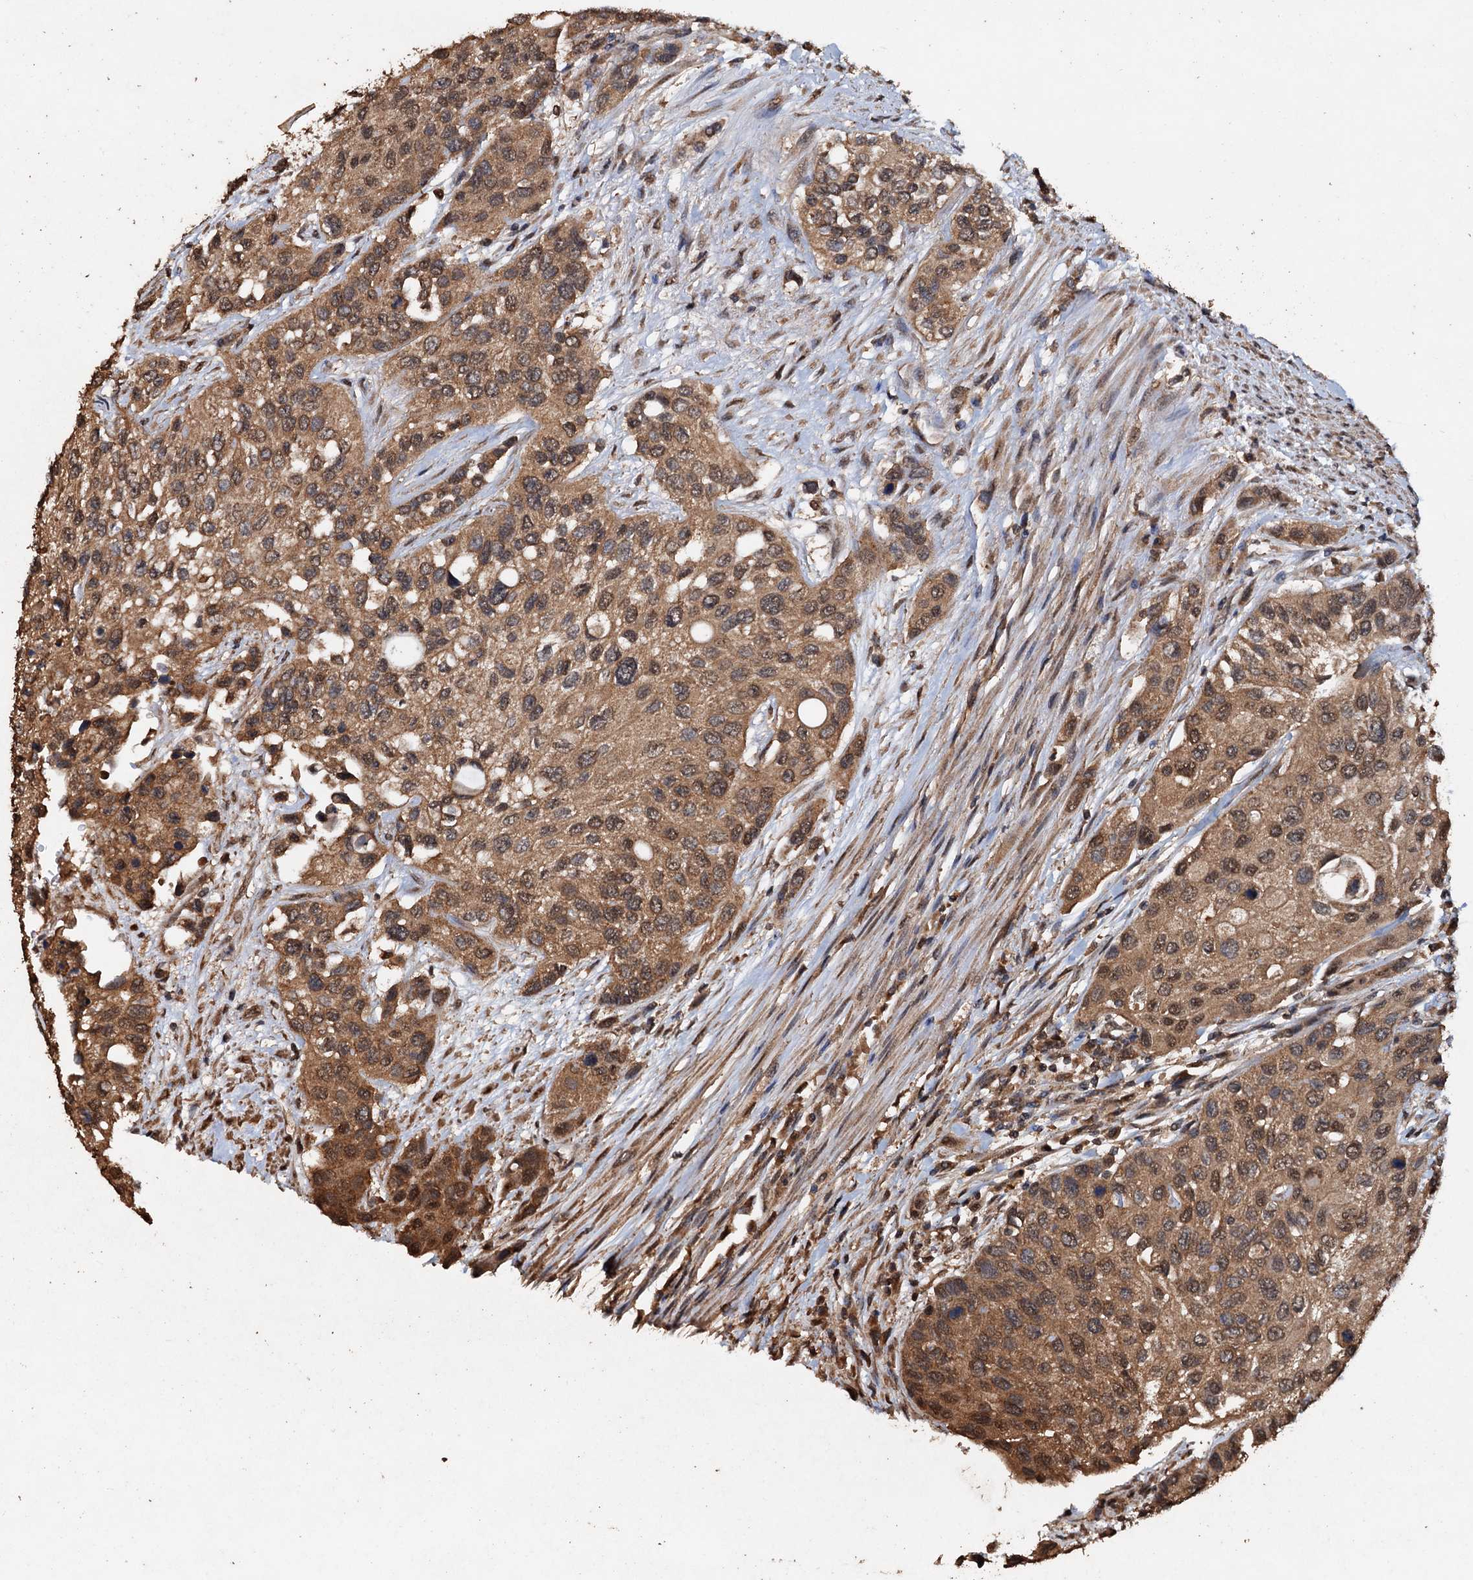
{"staining": {"intensity": "moderate", "quantity": ">75%", "location": "cytoplasmic/membranous,nuclear"}, "tissue": "urothelial cancer", "cell_type": "Tumor cells", "image_type": "cancer", "snomed": [{"axis": "morphology", "description": "Normal tissue, NOS"}, {"axis": "morphology", "description": "Urothelial carcinoma, High grade"}, {"axis": "topography", "description": "Vascular tissue"}, {"axis": "topography", "description": "Urinary bladder"}], "caption": "High-grade urothelial carcinoma tissue demonstrates moderate cytoplasmic/membranous and nuclear positivity in about >75% of tumor cells, visualized by immunohistochemistry. (IHC, brightfield microscopy, high magnification).", "gene": "PSMD9", "patient": {"sex": "female", "age": 56}}